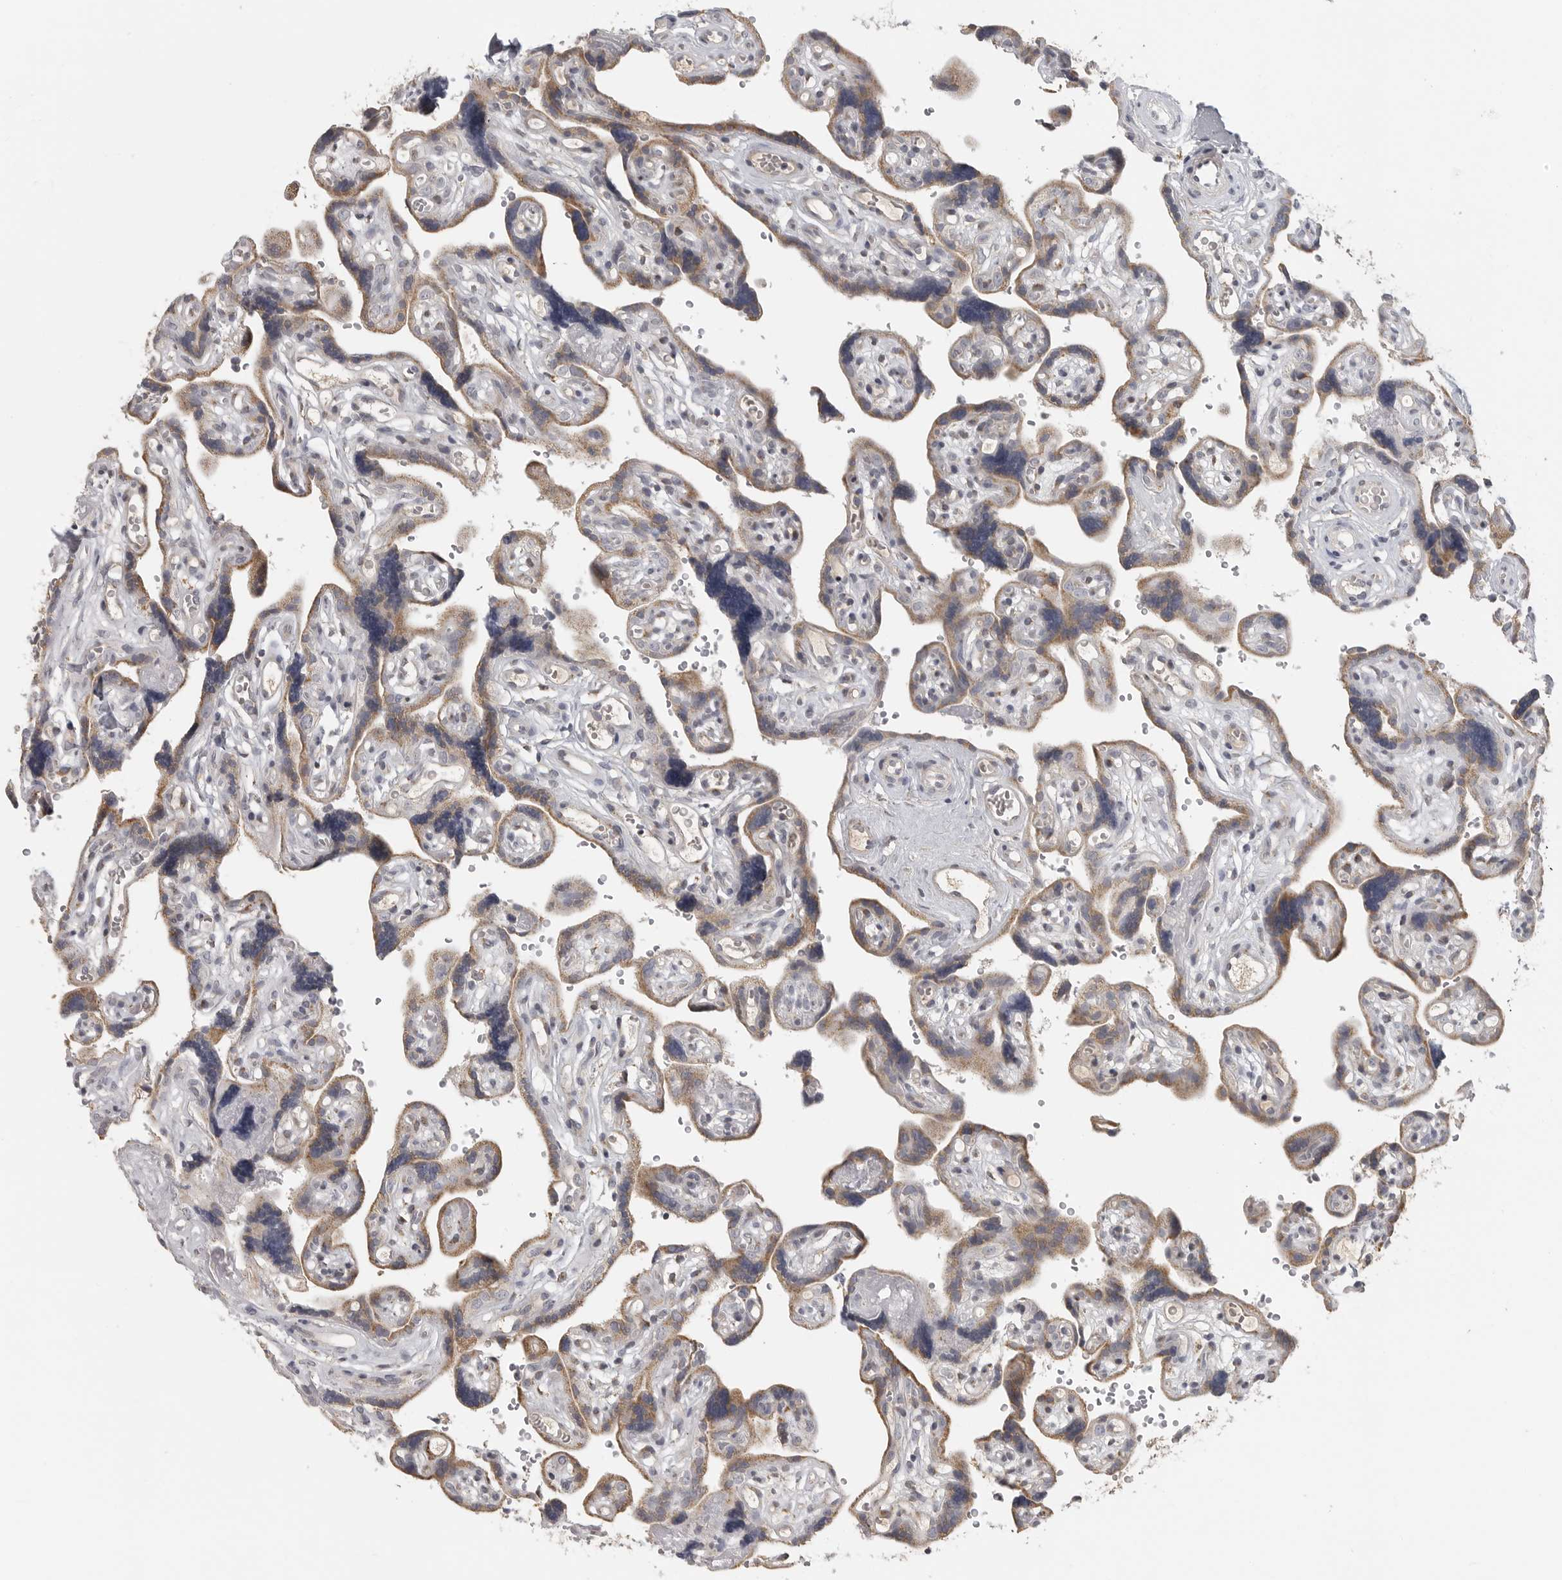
{"staining": {"intensity": "moderate", "quantity": ">75%", "location": "cytoplasmic/membranous"}, "tissue": "placenta", "cell_type": "Decidual cells", "image_type": "normal", "snomed": [{"axis": "morphology", "description": "Normal tissue, NOS"}, {"axis": "topography", "description": "Placenta"}], "caption": "The histopathology image exhibits immunohistochemical staining of unremarkable placenta. There is moderate cytoplasmic/membranous expression is identified in approximately >75% of decidual cells.", "gene": "RXFP3", "patient": {"sex": "female", "age": 30}}